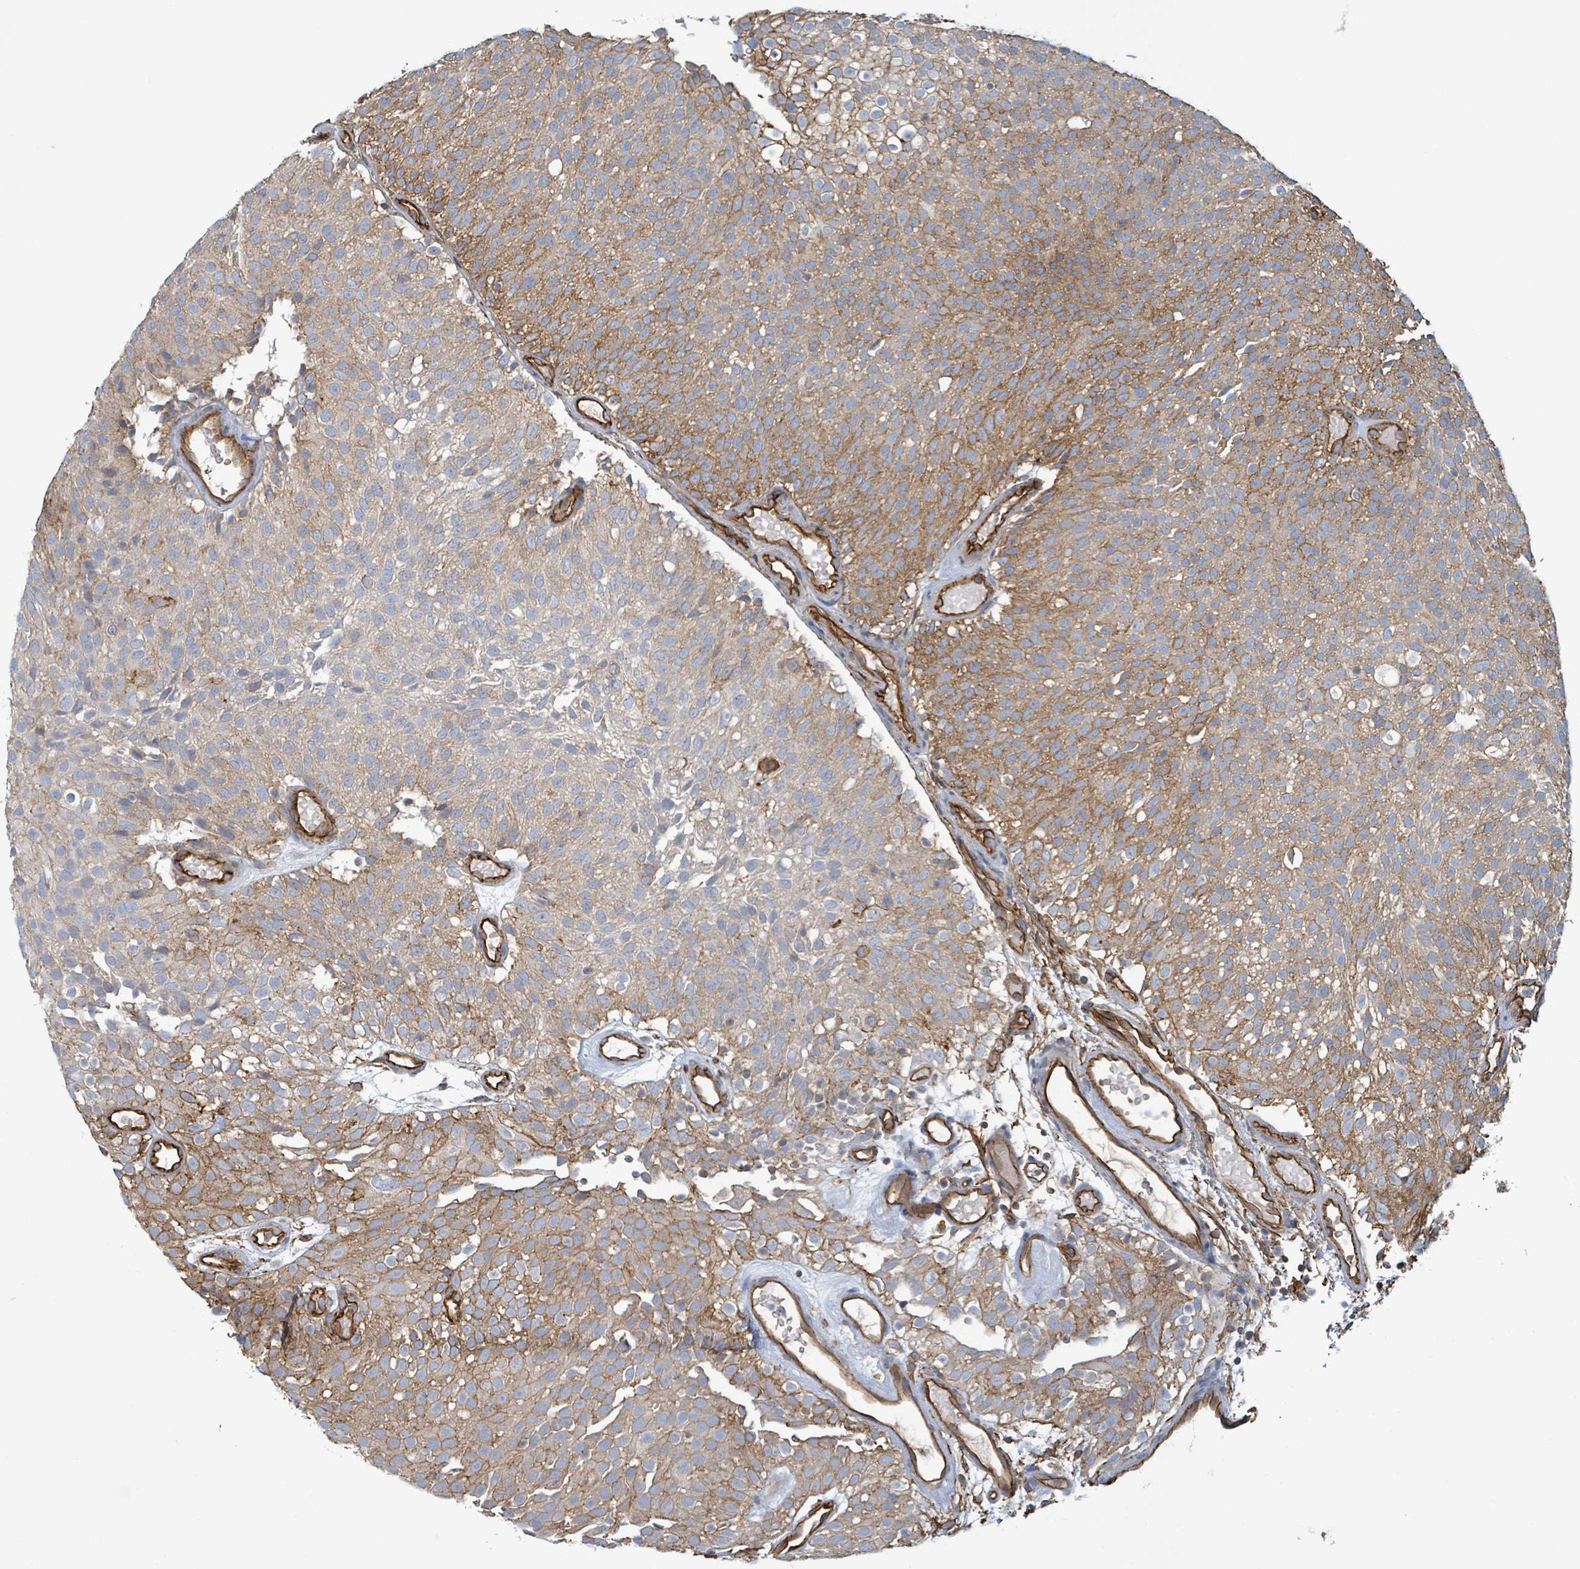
{"staining": {"intensity": "moderate", "quantity": "25%-75%", "location": "cytoplasmic/membranous"}, "tissue": "urothelial cancer", "cell_type": "Tumor cells", "image_type": "cancer", "snomed": [{"axis": "morphology", "description": "Urothelial carcinoma, Low grade"}, {"axis": "topography", "description": "Urinary bladder"}], "caption": "Immunohistochemical staining of low-grade urothelial carcinoma shows medium levels of moderate cytoplasmic/membranous positivity in about 25%-75% of tumor cells.", "gene": "LDOC1", "patient": {"sex": "male", "age": 78}}